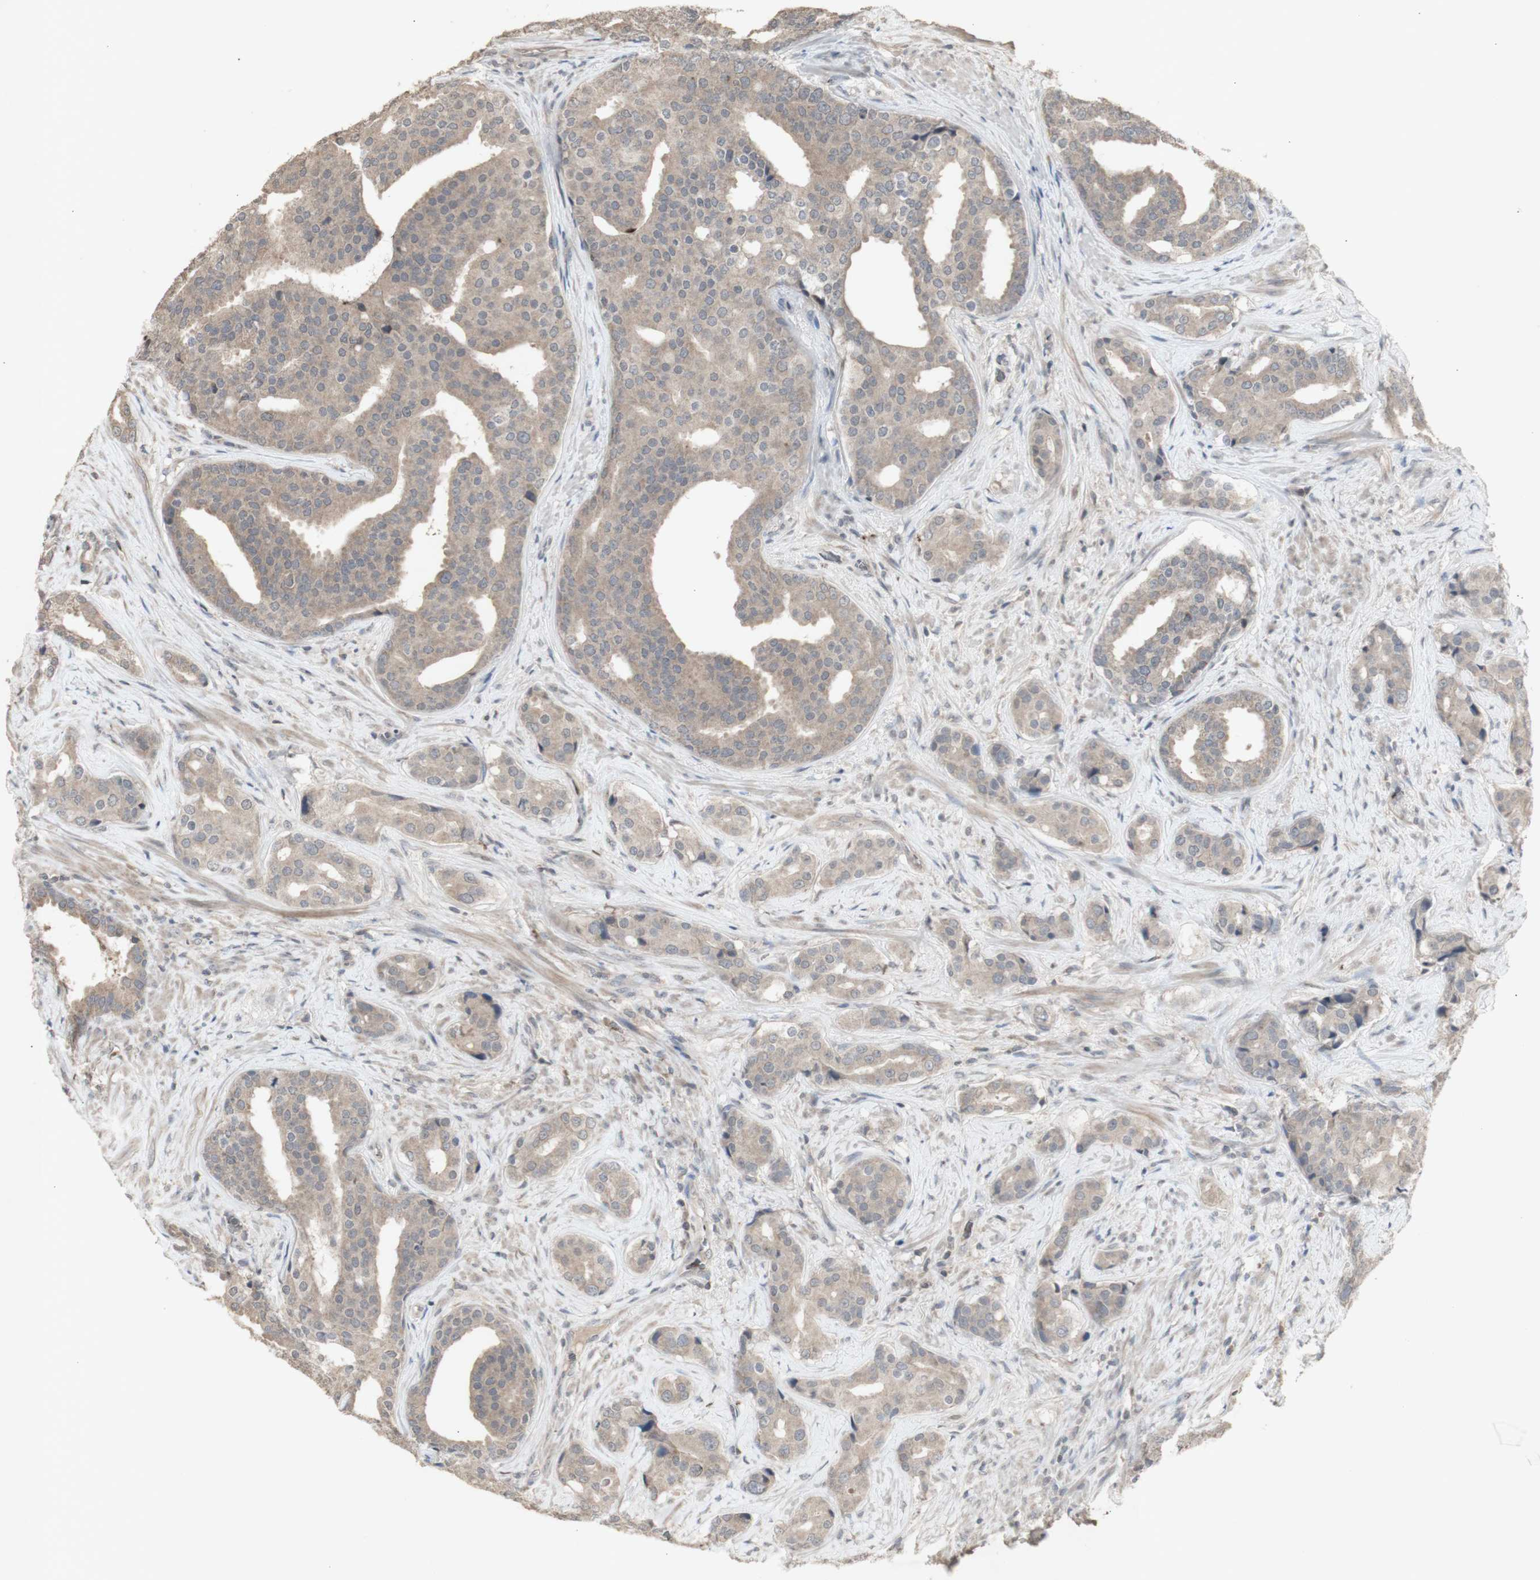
{"staining": {"intensity": "moderate", "quantity": ">75%", "location": "cytoplasmic/membranous"}, "tissue": "prostate cancer", "cell_type": "Tumor cells", "image_type": "cancer", "snomed": [{"axis": "morphology", "description": "Adenocarcinoma, High grade"}, {"axis": "topography", "description": "Prostate"}], "caption": "This is a histology image of IHC staining of prostate cancer (adenocarcinoma (high-grade)), which shows moderate expression in the cytoplasmic/membranous of tumor cells.", "gene": "INS", "patient": {"sex": "male", "age": 71}}